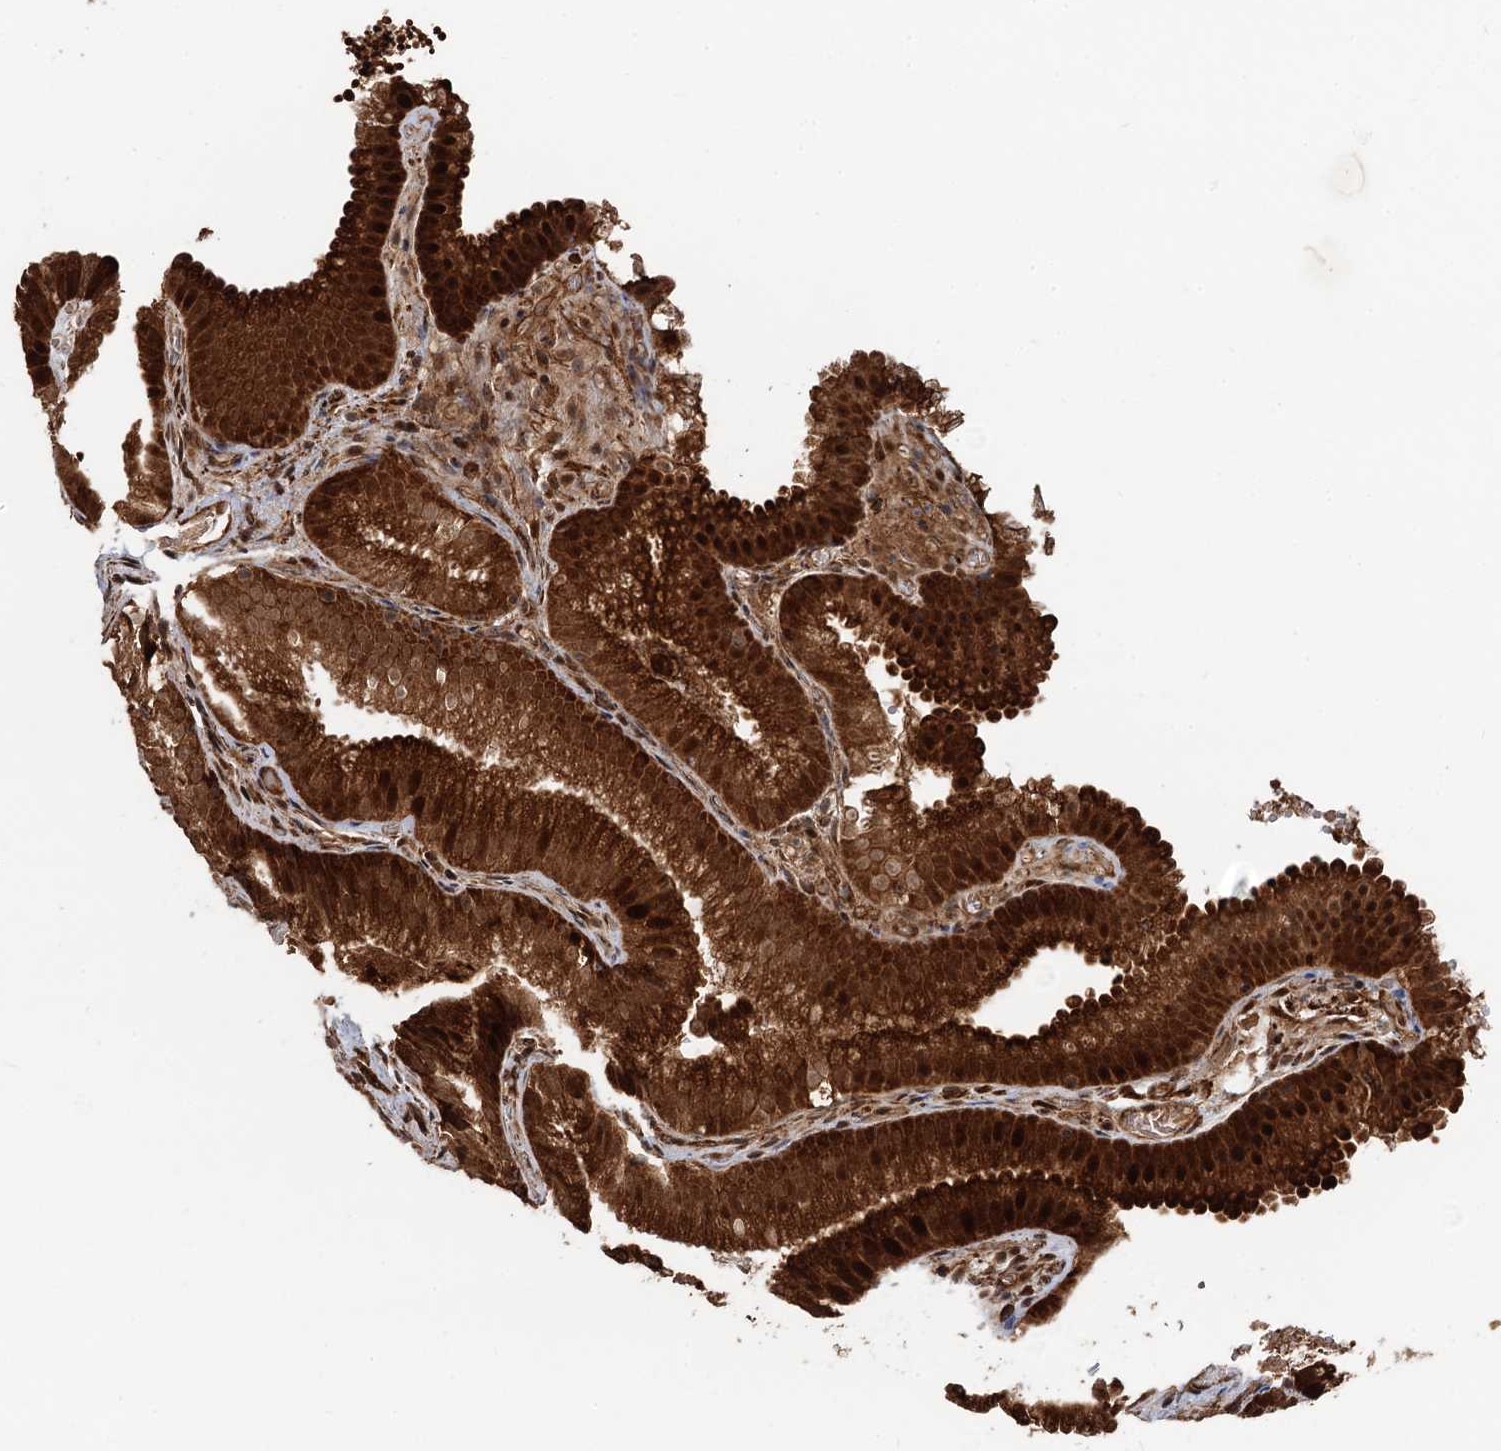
{"staining": {"intensity": "strong", "quantity": ">75%", "location": "cytoplasmic/membranous,nuclear"}, "tissue": "gallbladder", "cell_type": "Glandular cells", "image_type": "normal", "snomed": [{"axis": "morphology", "description": "Normal tissue, NOS"}, {"axis": "topography", "description": "Gallbladder"}], "caption": "Immunohistochemistry (IHC) histopathology image of benign gallbladder stained for a protein (brown), which exhibits high levels of strong cytoplasmic/membranous,nuclear positivity in approximately >75% of glandular cells.", "gene": "SNRNP25", "patient": {"sex": "female", "age": 30}}